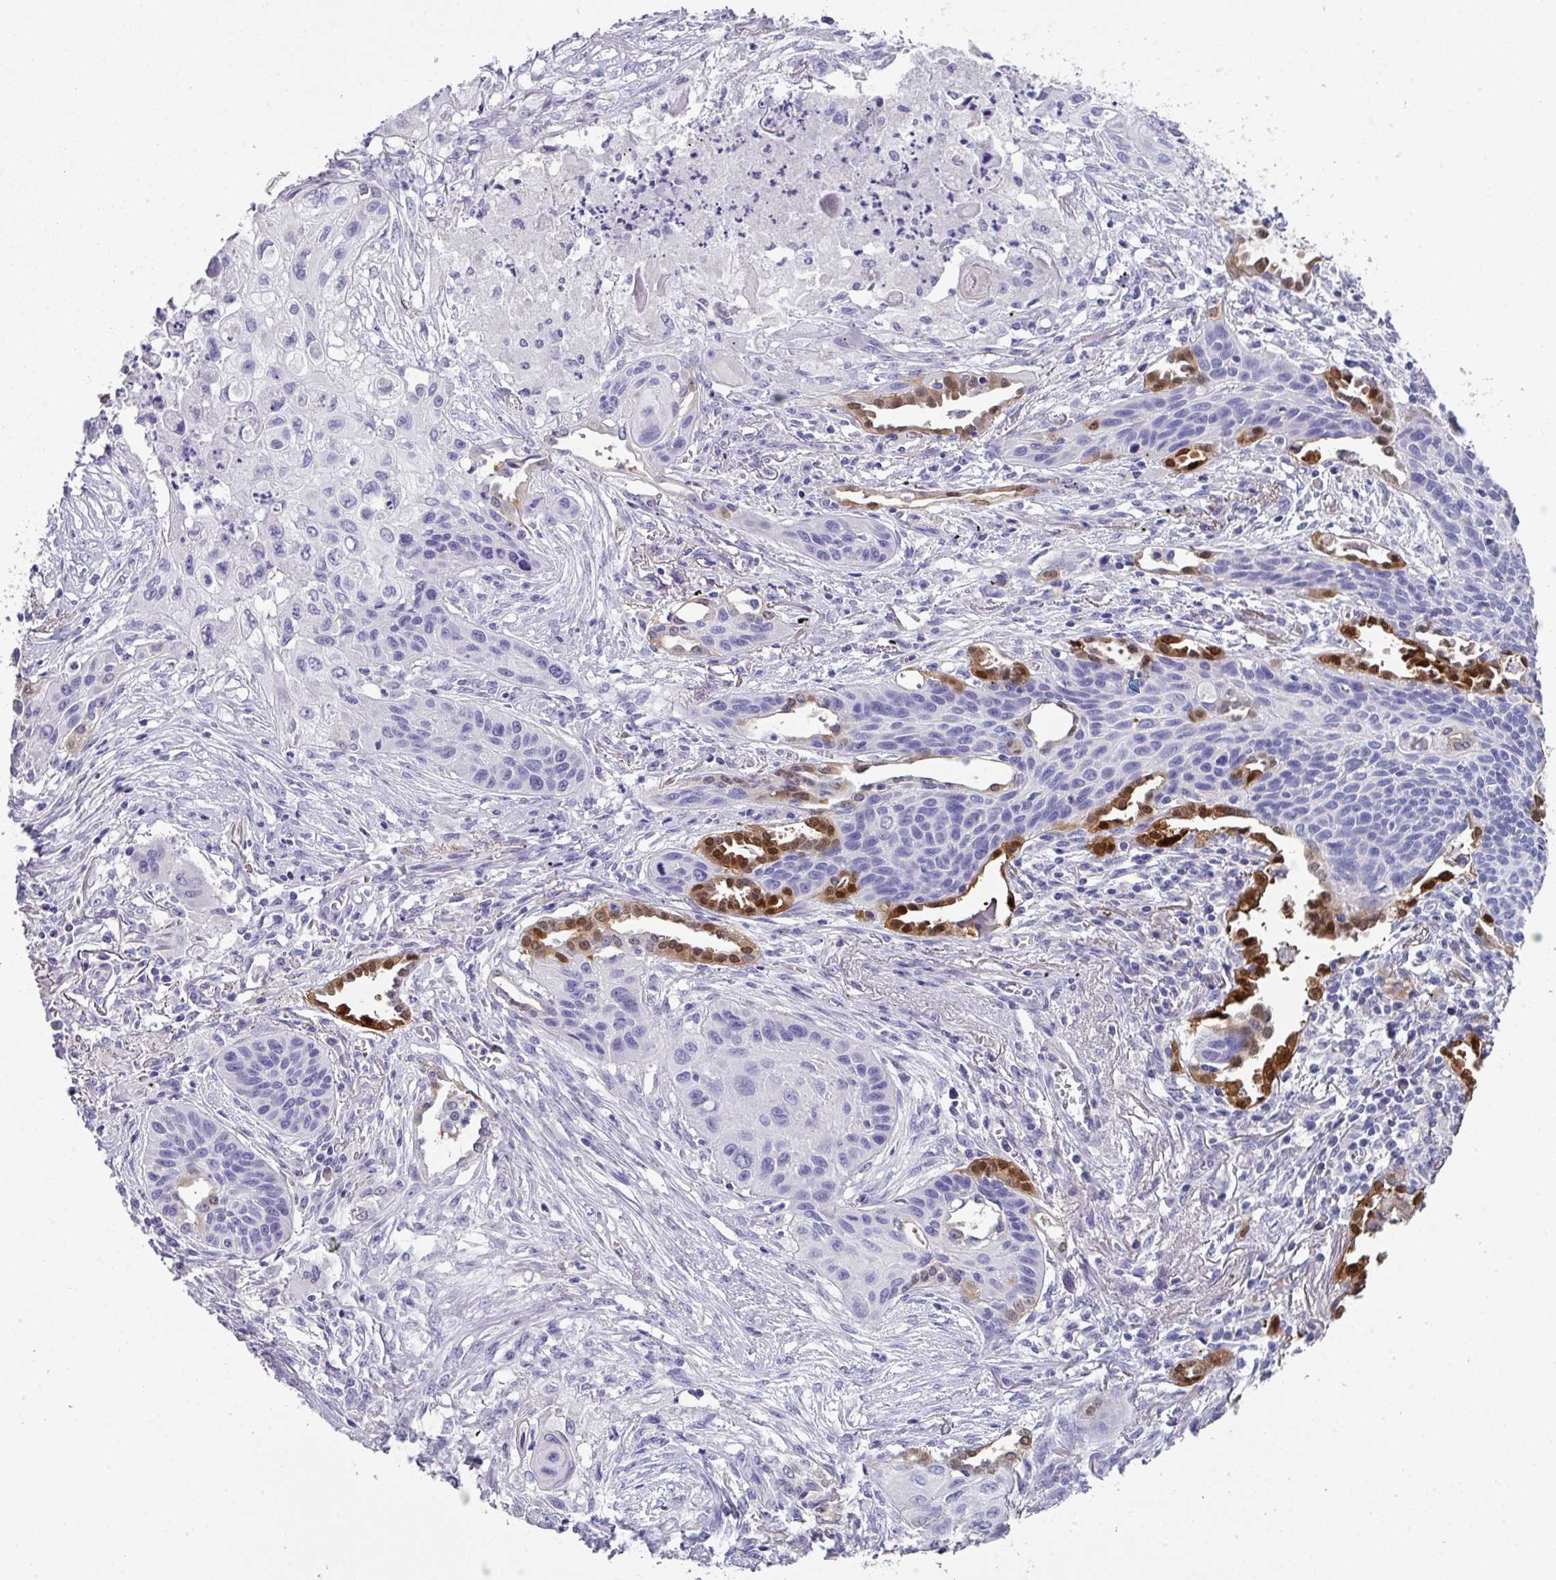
{"staining": {"intensity": "negative", "quantity": "none", "location": "none"}, "tissue": "lung cancer", "cell_type": "Tumor cells", "image_type": "cancer", "snomed": [{"axis": "morphology", "description": "Squamous cell carcinoma, NOS"}, {"axis": "topography", "description": "Lung"}], "caption": "Human lung cancer stained for a protein using immunohistochemistry (IHC) shows no positivity in tumor cells.", "gene": "DEFB115", "patient": {"sex": "male", "age": 71}}